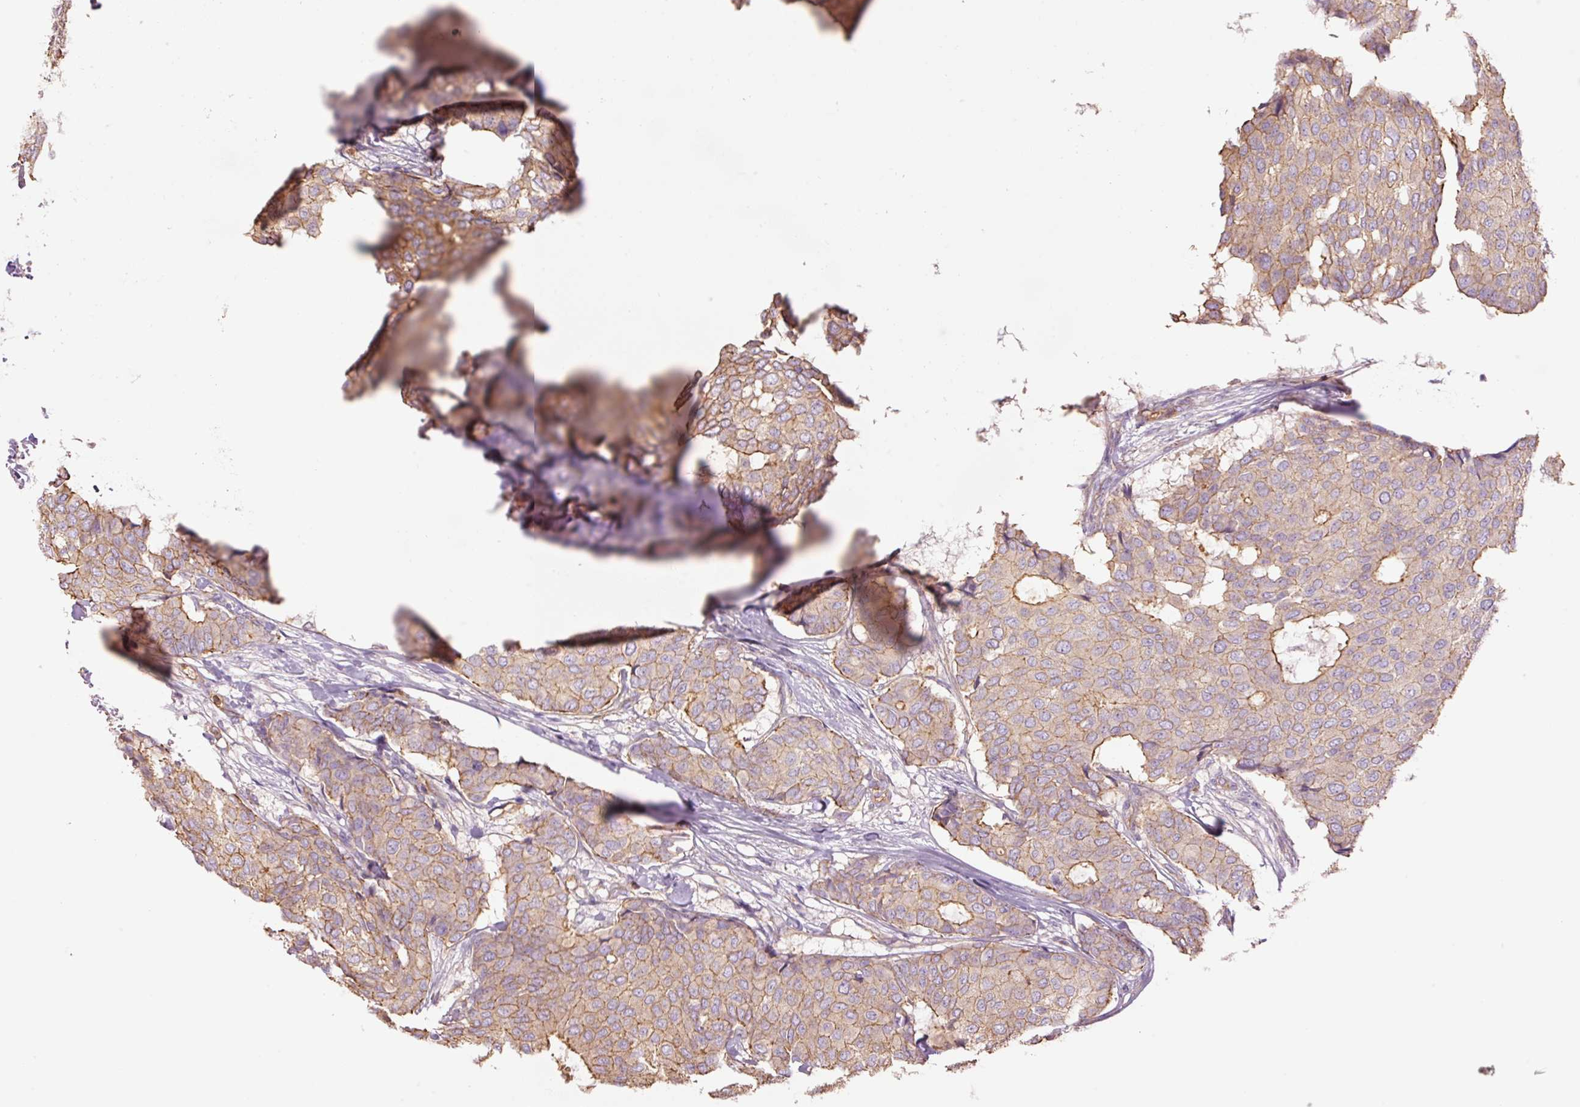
{"staining": {"intensity": "weak", "quantity": ">75%", "location": "cytoplasmic/membranous"}, "tissue": "breast cancer", "cell_type": "Tumor cells", "image_type": "cancer", "snomed": [{"axis": "morphology", "description": "Duct carcinoma"}, {"axis": "topography", "description": "Breast"}], "caption": "Breast cancer stained for a protein exhibits weak cytoplasmic/membranous positivity in tumor cells. Nuclei are stained in blue.", "gene": "PPP1R1B", "patient": {"sex": "female", "age": 75}}